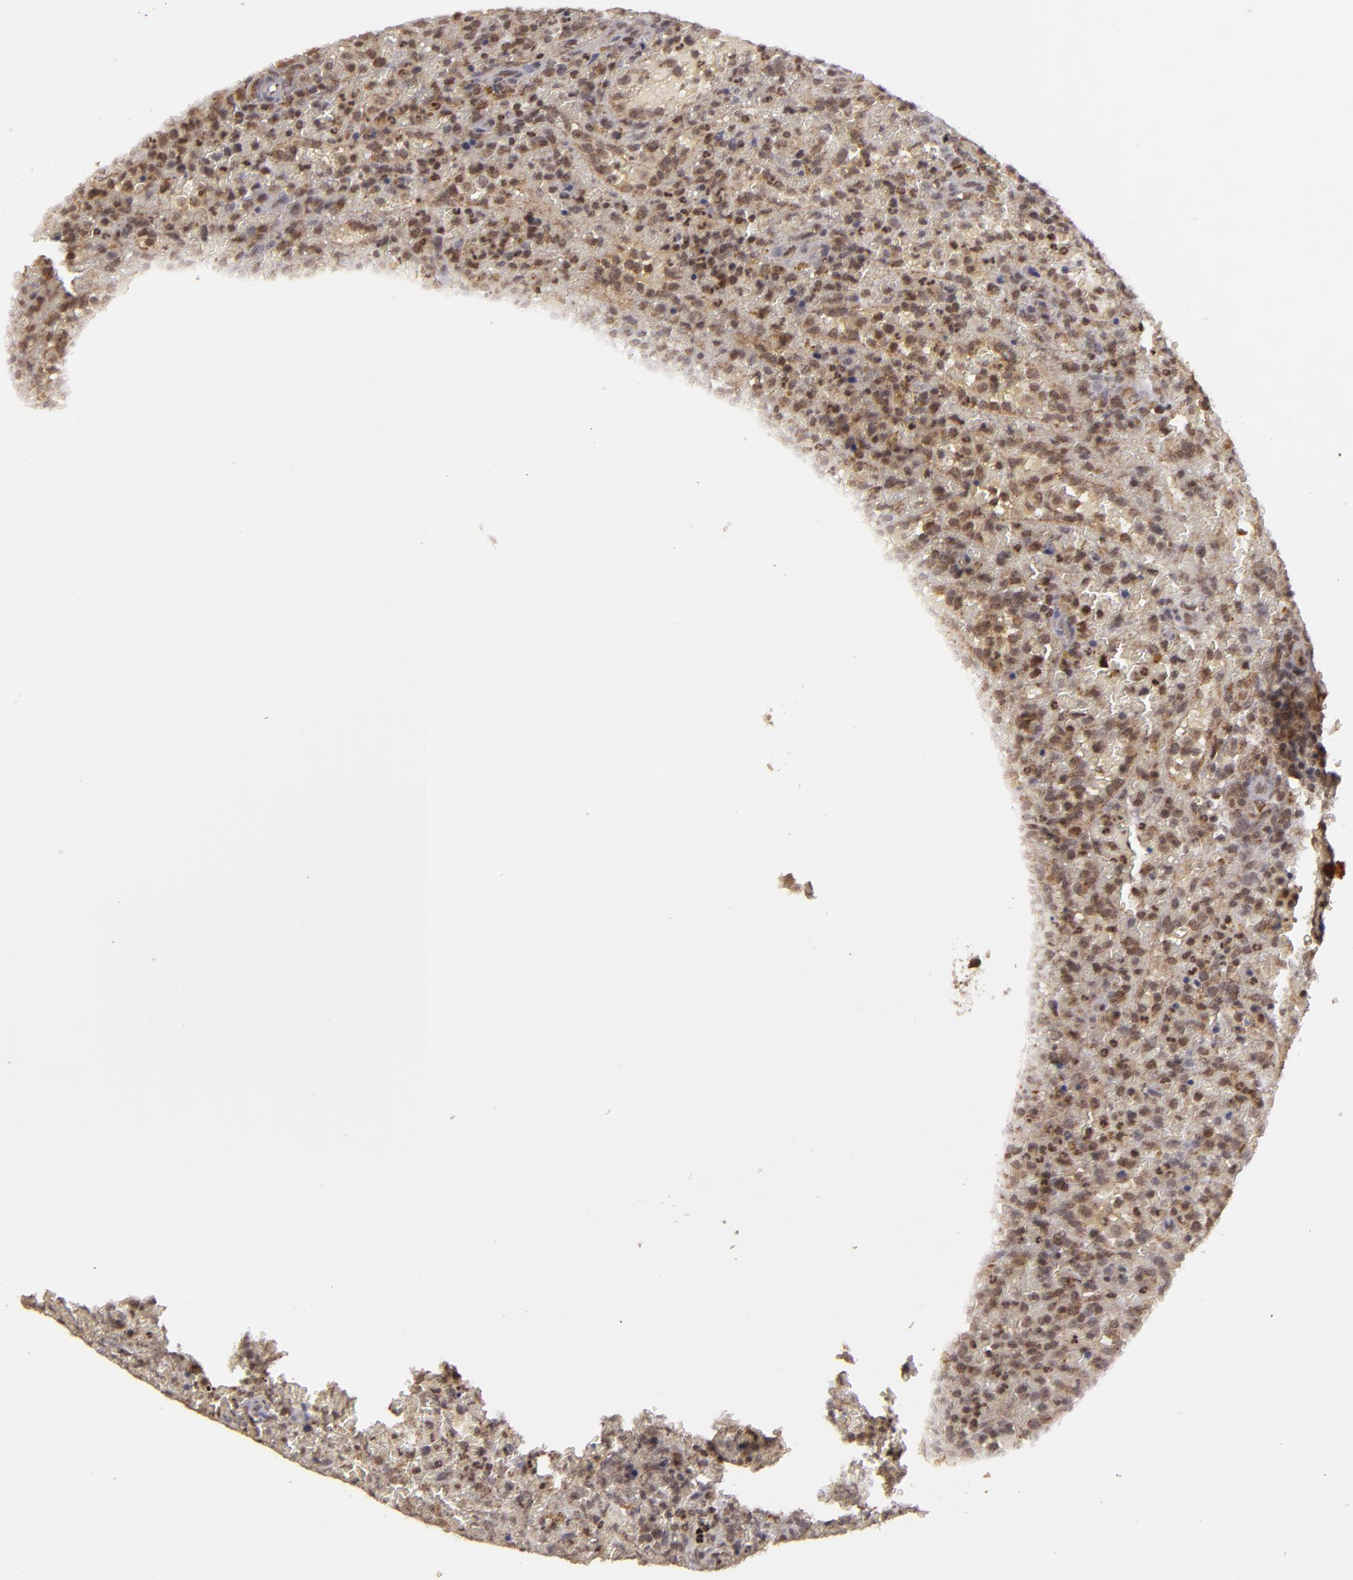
{"staining": {"intensity": "weak", "quantity": ">75%", "location": "nuclear"}, "tissue": "lymphoma", "cell_type": "Tumor cells", "image_type": "cancer", "snomed": [{"axis": "morphology", "description": "Malignant lymphoma, non-Hodgkin's type, High grade"}, {"axis": "topography", "description": "Spleen"}, {"axis": "topography", "description": "Lymph node"}], "caption": "Lymphoma stained for a protein reveals weak nuclear positivity in tumor cells.", "gene": "MXD1", "patient": {"sex": "female", "age": 70}}